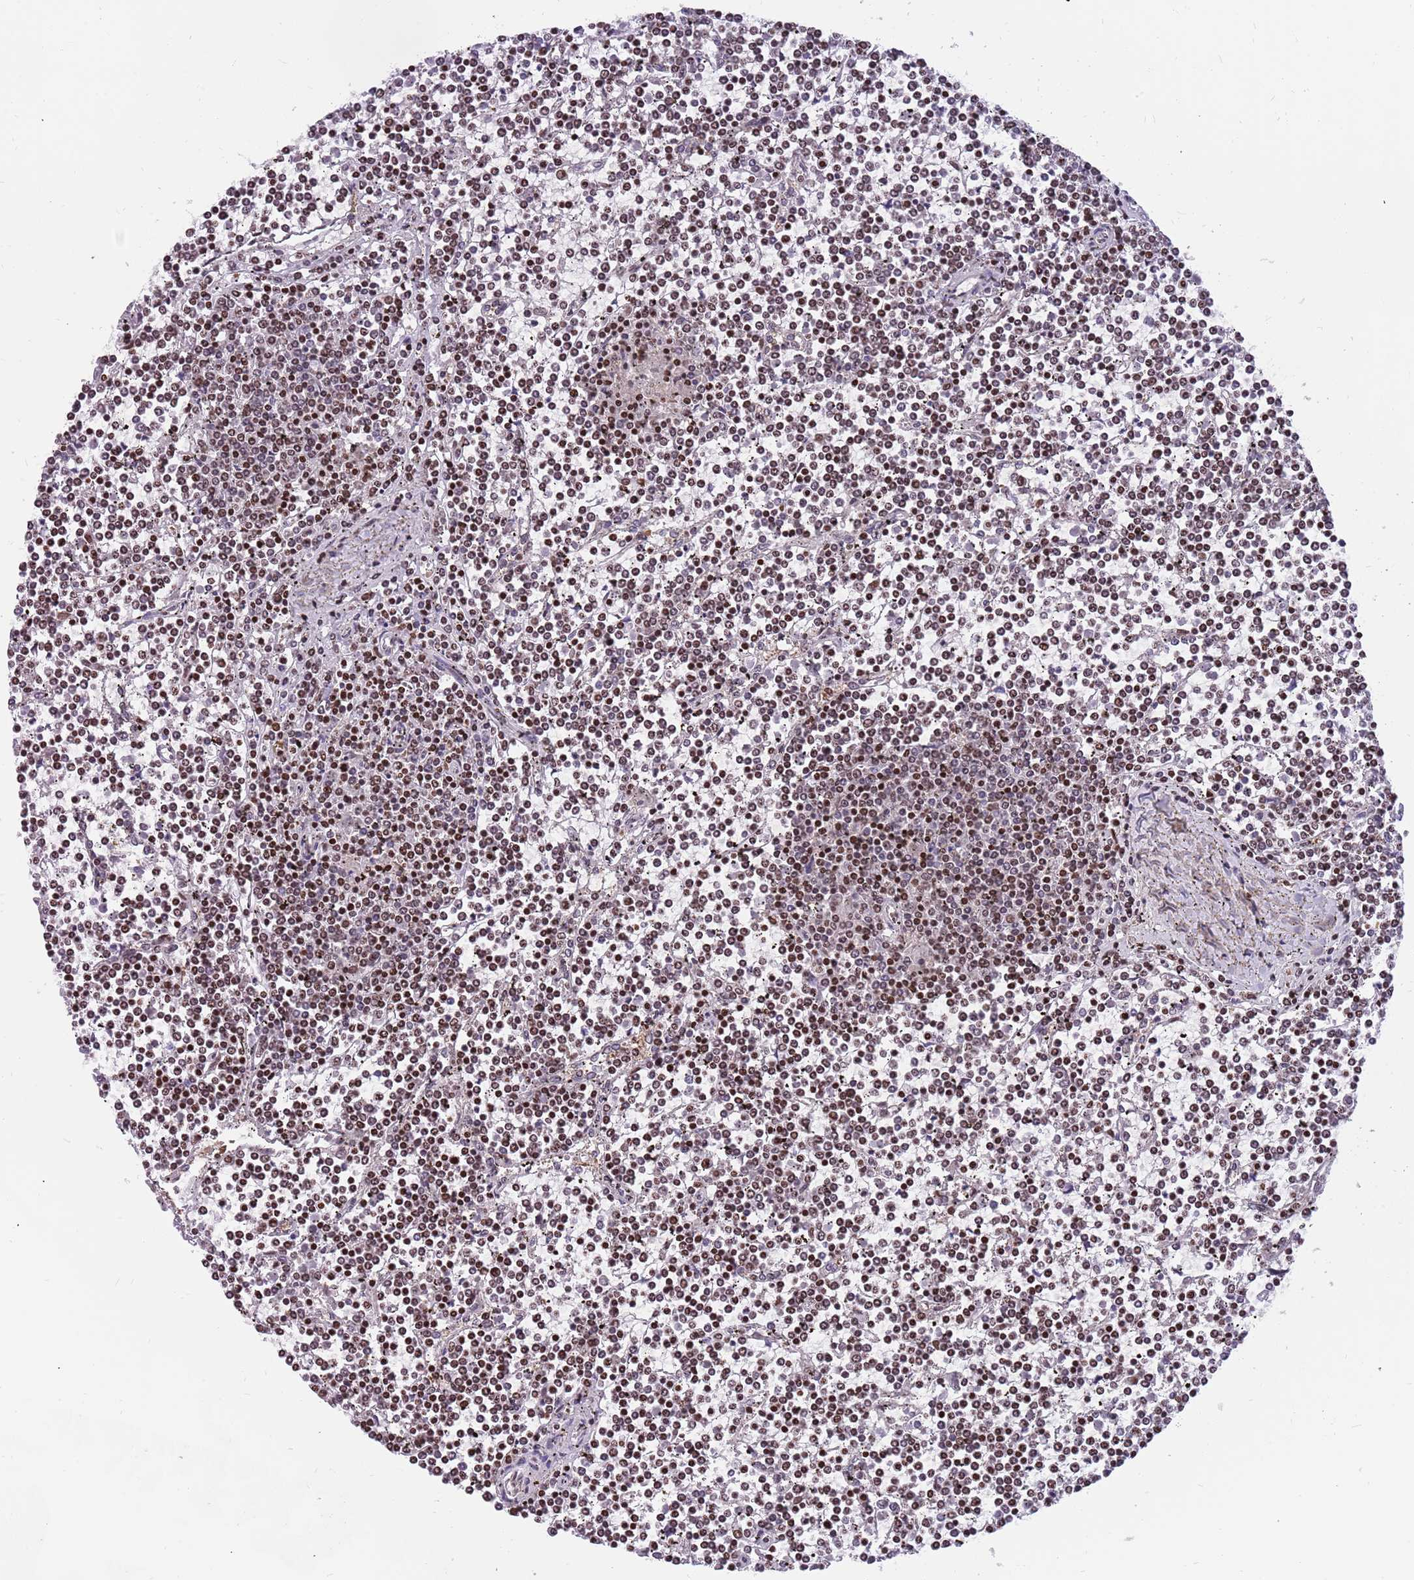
{"staining": {"intensity": "moderate", "quantity": ">75%", "location": "nuclear"}, "tissue": "lymphoma", "cell_type": "Tumor cells", "image_type": "cancer", "snomed": [{"axis": "morphology", "description": "Malignant lymphoma, non-Hodgkin's type, Low grade"}, {"axis": "topography", "description": "Spleen"}], "caption": "This micrograph exhibits IHC staining of human lymphoma, with medium moderate nuclear expression in about >75% of tumor cells.", "gene": "ARHGEF5", "patient": {"sex": "female", "age": 19}}